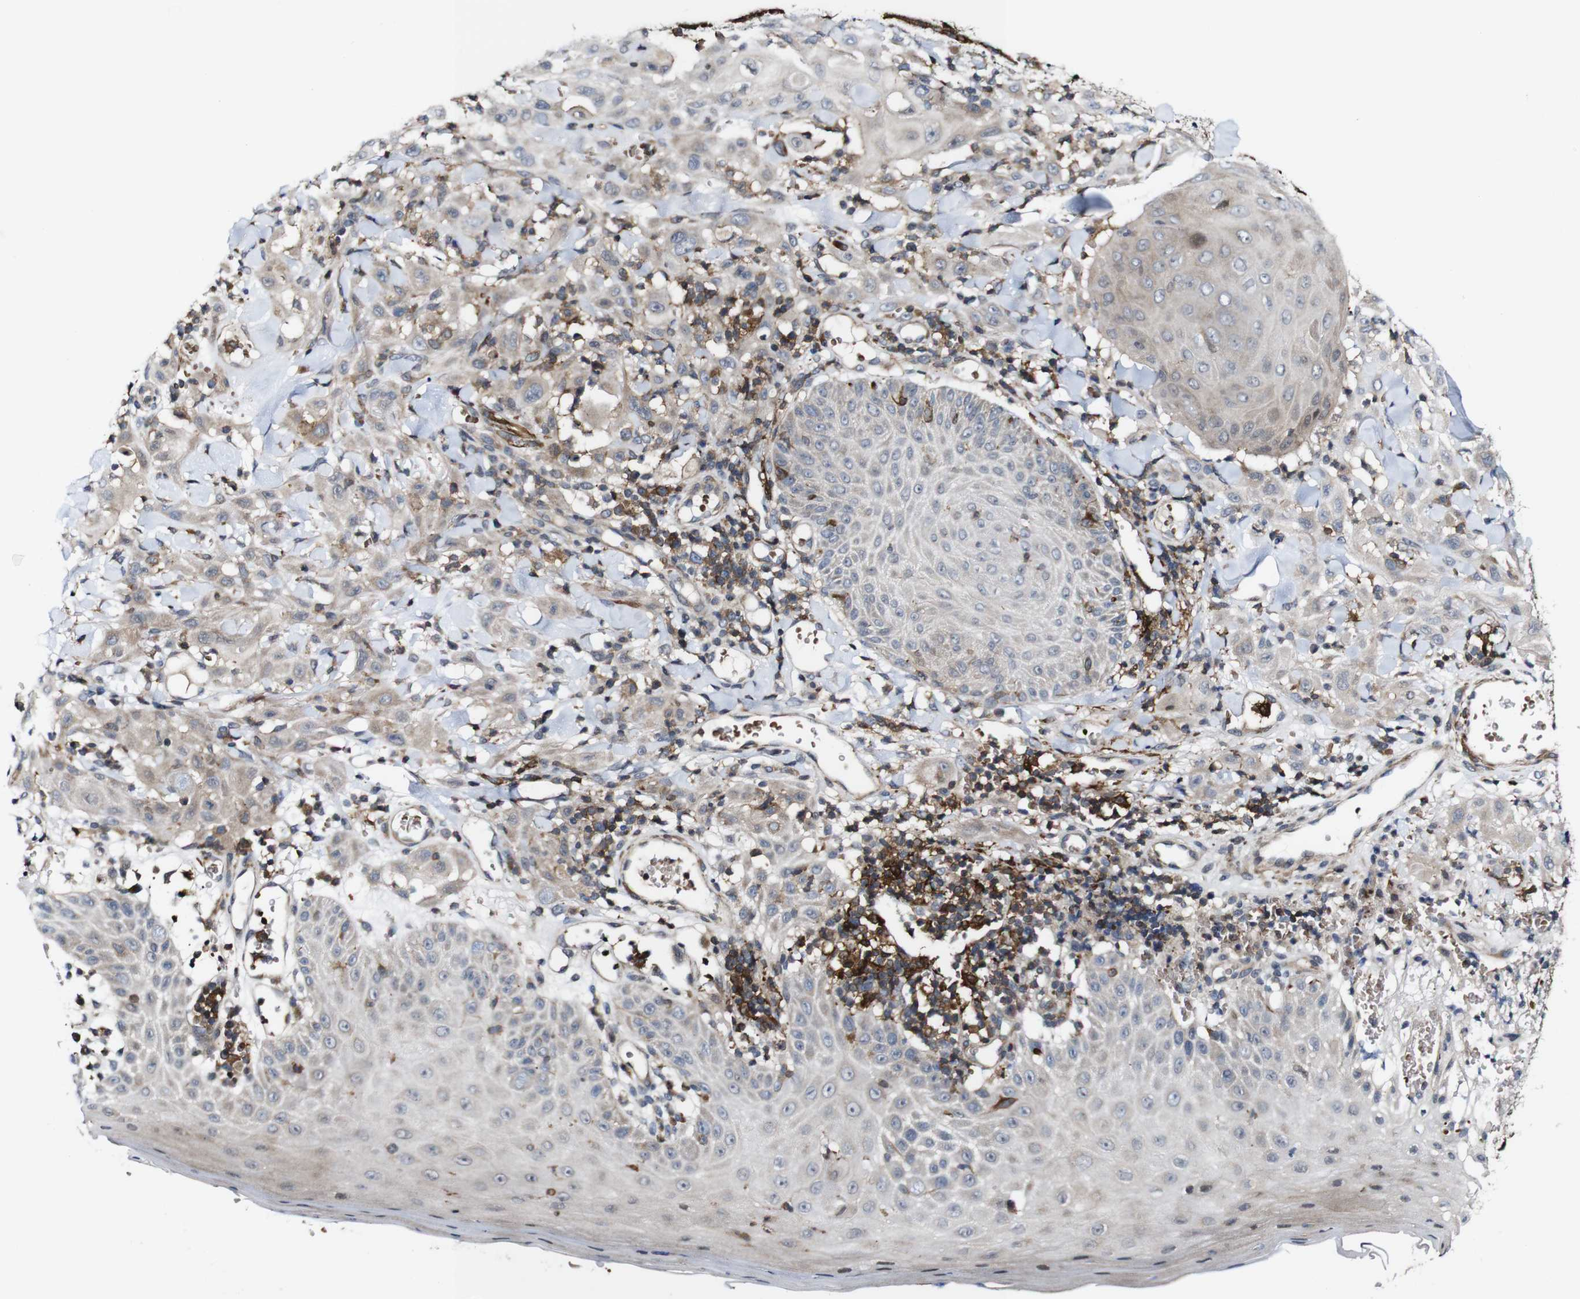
{"staining": {"intensity": "weak", "quantity": ">75%", "location": "cytoplasmic/membranous"}, "tissue": "skin cancer", "cell_type": "Tumor cells", "image_type": "cancer", "snomed": [{"axis": "morphology", "description": "Squamous cell carcinoma, NOS"}, {"axis": "topography", "description": "Skin"}], "caption": "IHC photomicrograph of skin cancer stained for a protein (brown), which exhibits low levels of weak cytoplasmic/membranous expression in about >75% of tumor cells.", "gene": "JAK2", "patient": {"sex": "male", "age": 24}}